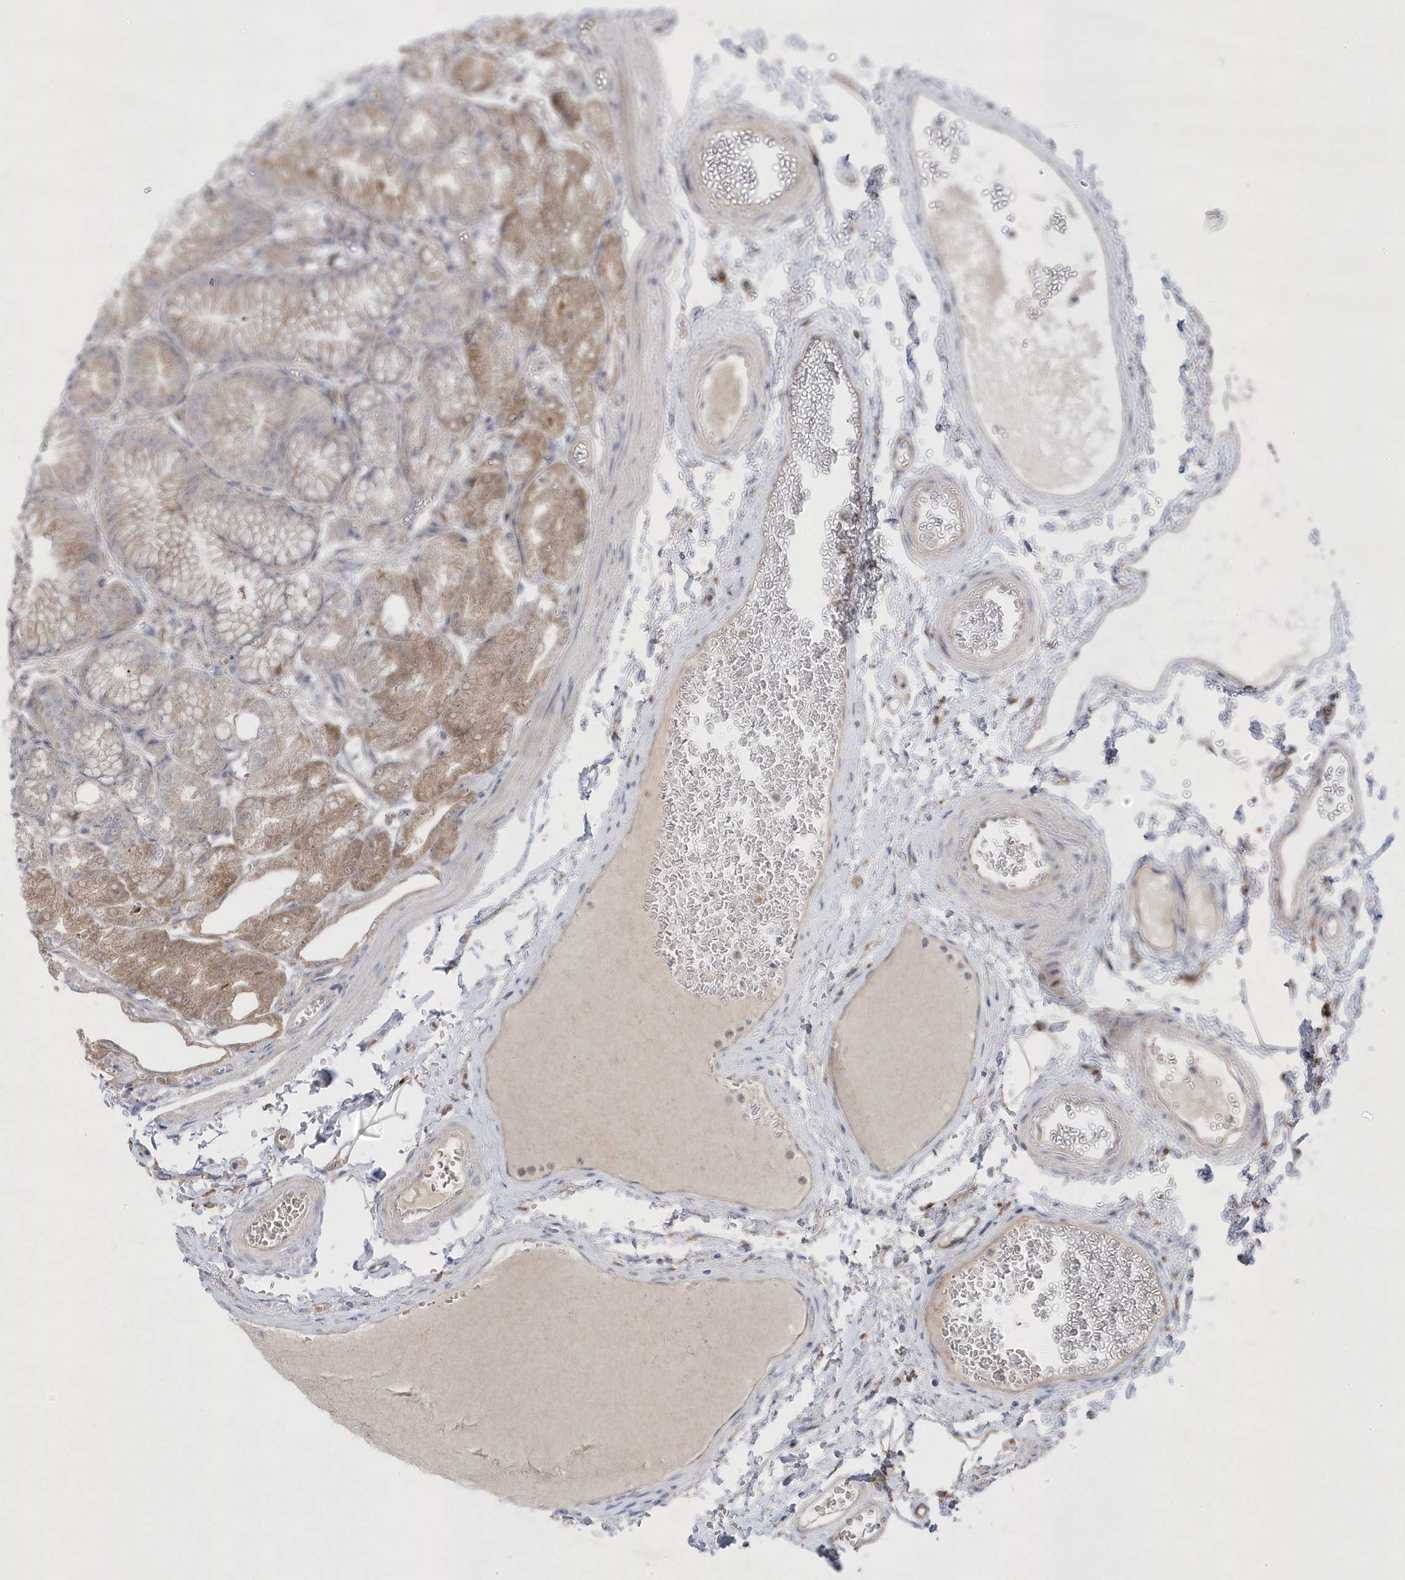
{"staining": {"intensity": "weak", "quantity": "25%-75%", "location": "cytoplasmic/membranous"}, "tissue": "stomach", "cell_type": "Glandular cells", "image_type": "normal", "snomed": [{"axis": "morphology", "description": "Normal tissue, NOS"}, {"axis": "topography", "description": "Stomach, lower"}], "caption": "Immunohistochemistry (IHC) (DAB (3,3'-diaminobenzidine)) staining of normal stomach displays weak cytoplasmic/membranous protein expression in about 25%-75% of glandular cells.", "gene": "ANAPC1", "patient": {"sex": "male", "age": 71}}